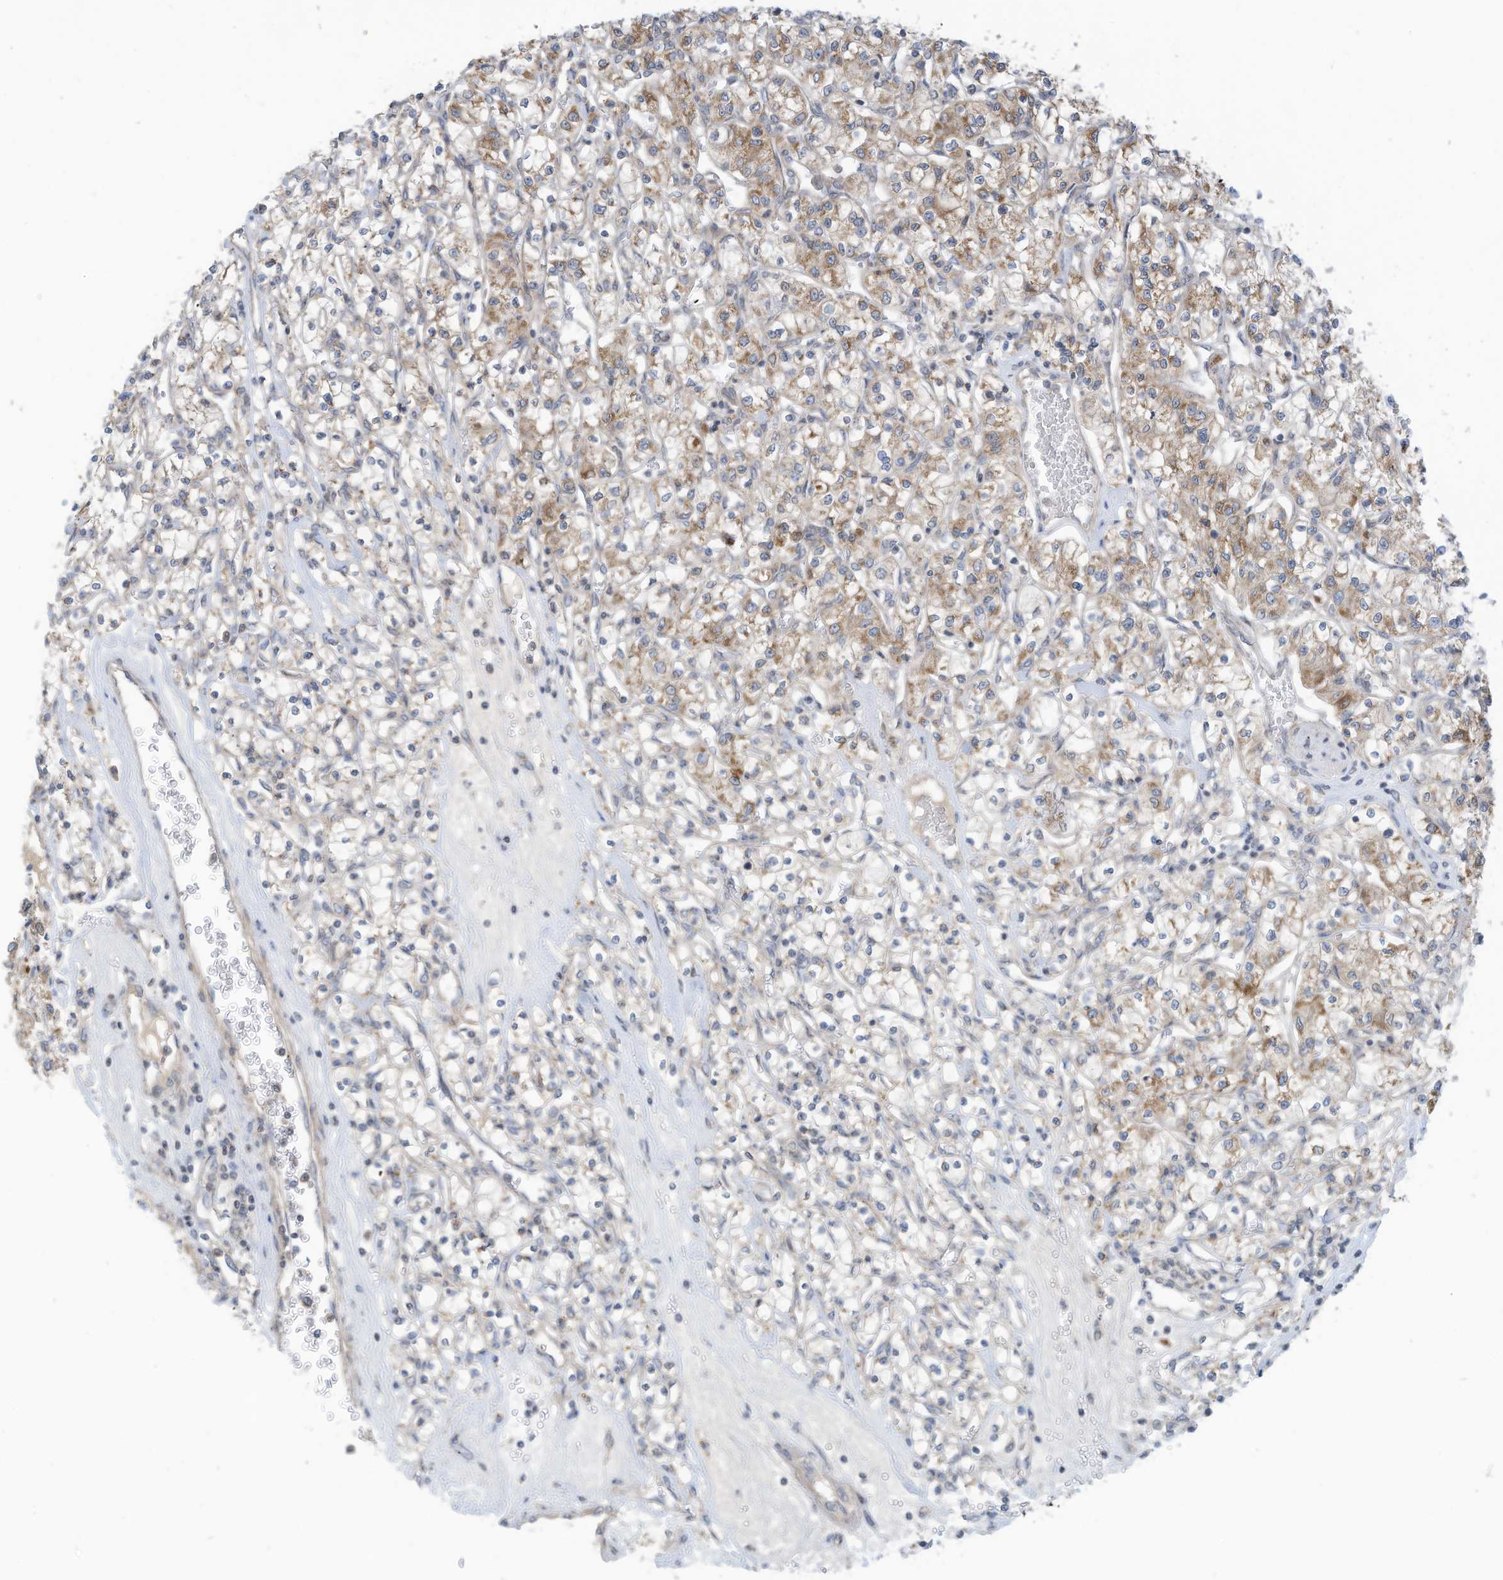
{"staining": {"intensity": "moderate", "quantity": "<25%", "location": "cytoplasmic/membranous"}, "tissue": "renal cancer", "cell_type": "Tumor cells", "image_type": "cancer", "snomed": [{"axis": "morphology", "description": "Adenocarcinoma, NOS"}, {"axis": "topography", "description": "Kidney"}], "caption": "Protein staining reveals moderate cytoplasmic/membranous positivity in about <25% of tumor cells in renal cancer (adenocarcinoma). Immunohistochemistry (ihc) stains the protein of interest in brown and the nuclei are stained blue.", "gene": "SCGB1D2", "patient": {"sex": "female", "age": 59}}